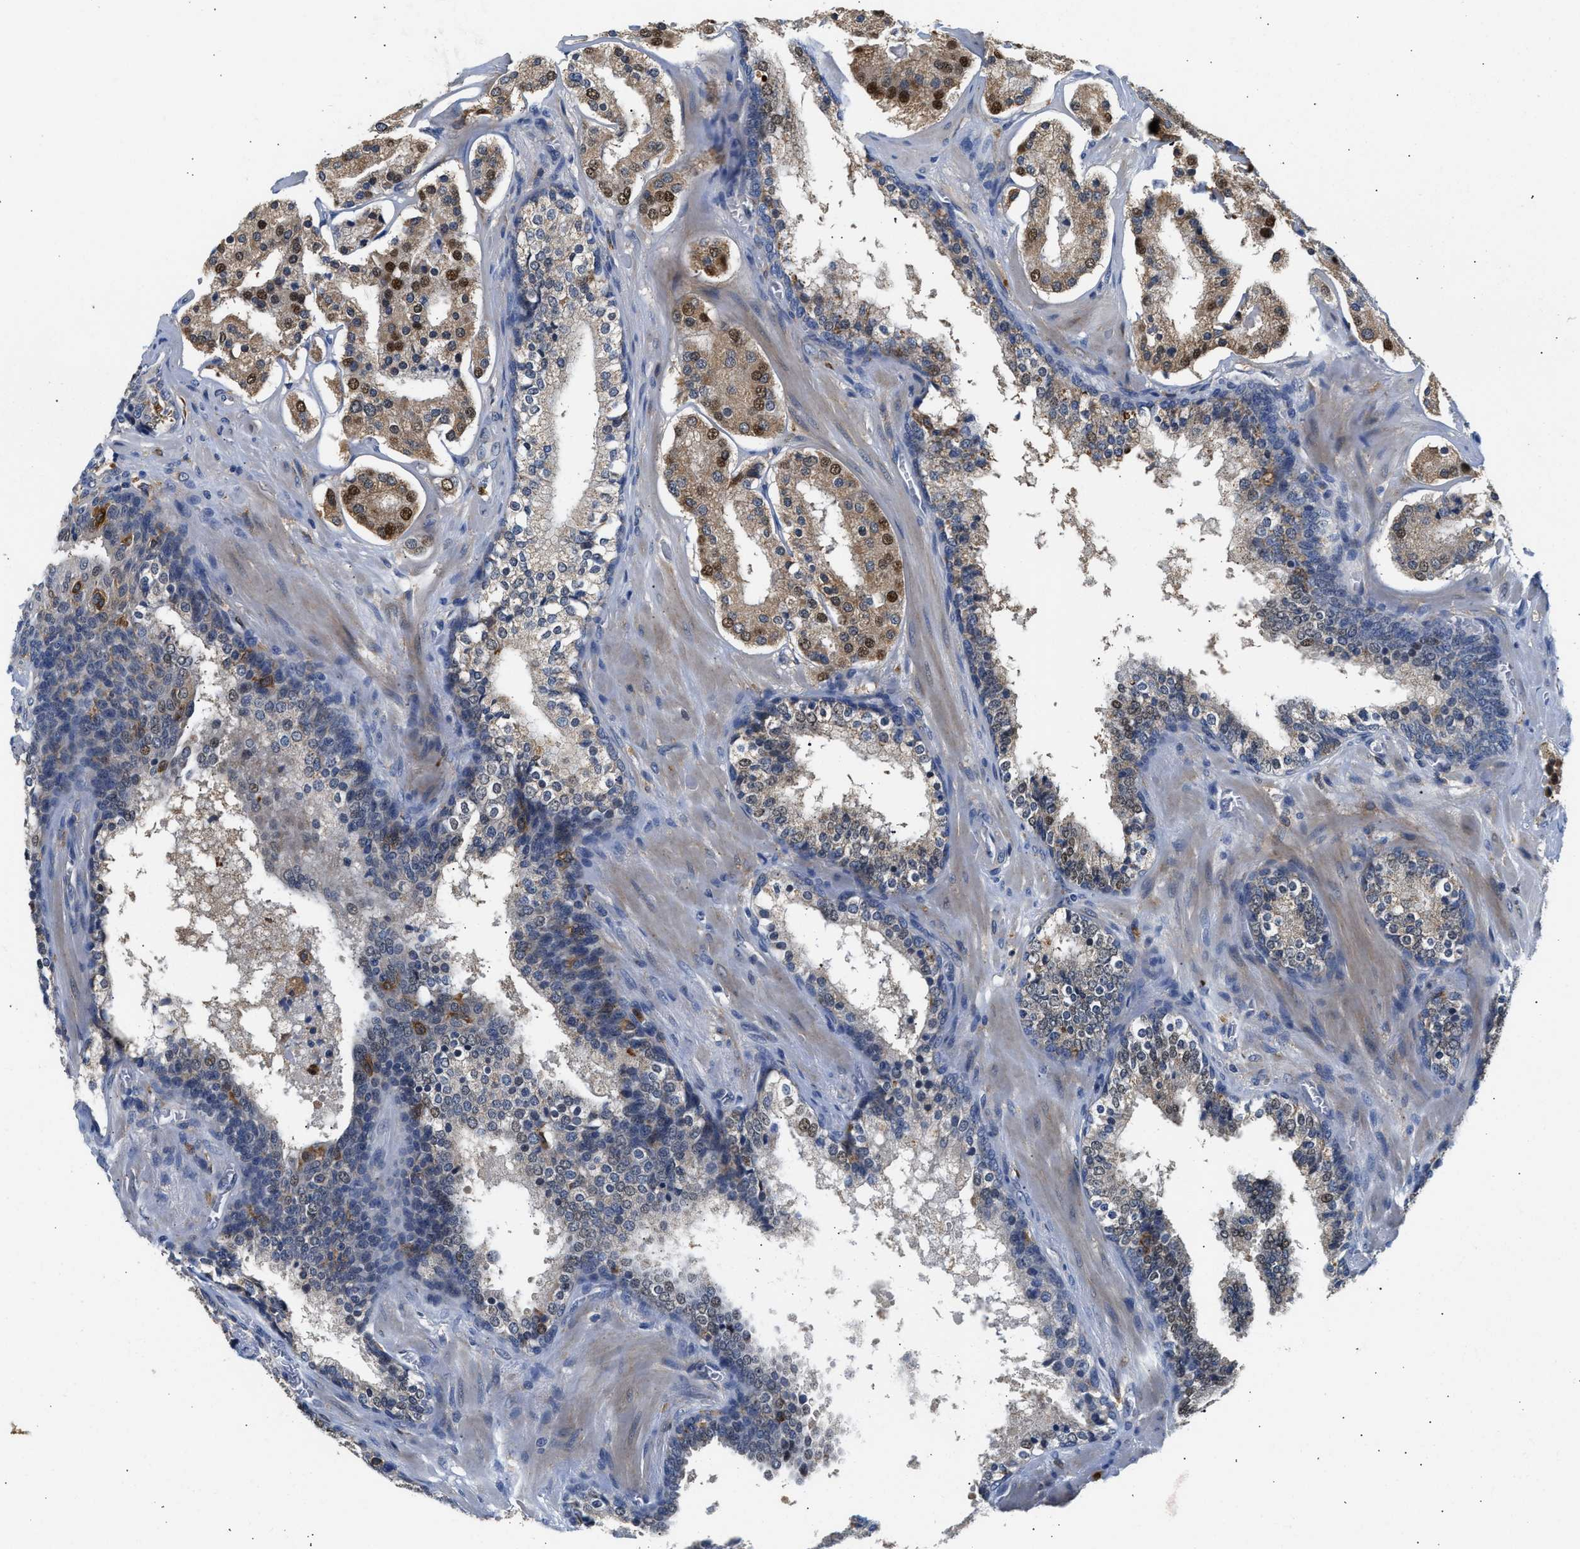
{"staining": {"intensity": "moderate", "quantity": "25%-75%", "location": "cytoplasmic/membranous,nuclear"}, "tissue": "prostate cancer", "cell_type": "Tumor cells", "image_type": "cancer", "snomed": [{"axis": "morphology", "description": "Adenocarcinoma, High grade"}, {"axis": "topography", "description": "Prostate"}], "caption": "This histopathology image demonstrates immunohistochemistry staining of human adenocarcinoma (high-grade) (prostate), with medium moderate cytoplasmic/membranous and nuclear positivity in about 25%-75% of tumor cells.", "gene": "RAB31", "patient": {"sex": "male", "age": 60}}